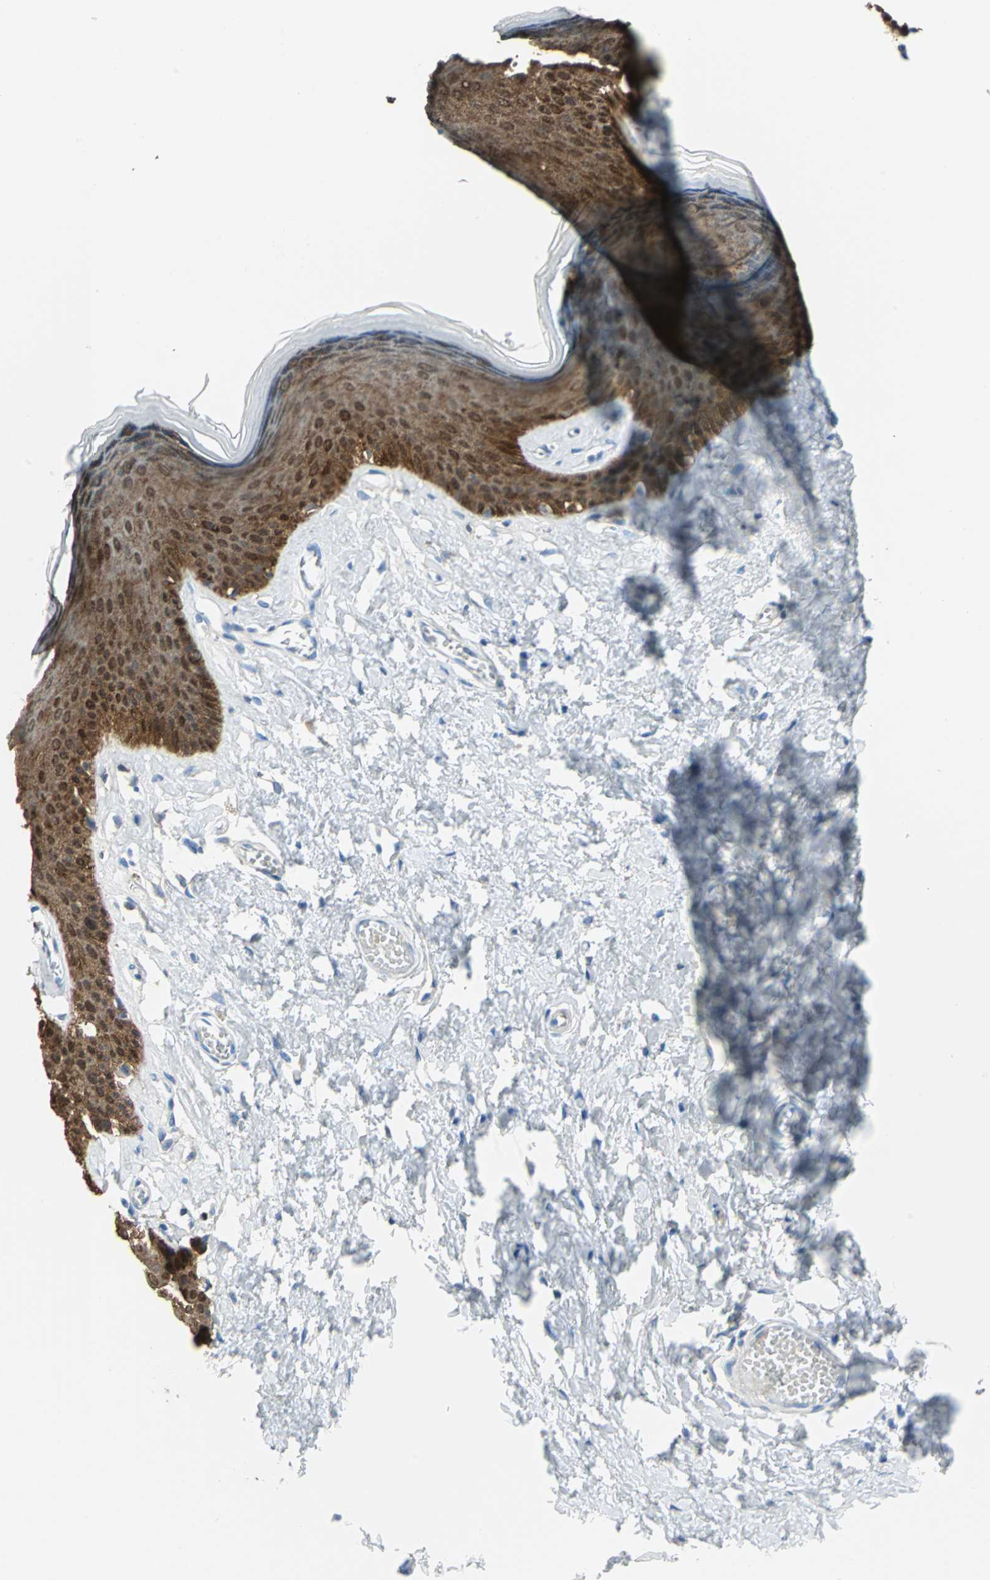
{"staining": {"intensity": "strong", "quantity": ">75%", "location": "cytoplasmic/membranous,nuclear"}, "tissue": "skin", "cell_type": "Epidermal cells", "image_type": "normal", "snomed": [{"axis": "morphology", "description": "Normal tissue, NOS"}, {"axis": "morphology", "description": "Inflammation, NOS"}, {"axis": "topography", "description": "Vulva"}], "caption": "An IHC image of benign tissue is shown. Protein staining in brown shows strong cytoplasmic/membranous,nuclear positivity in skin within epidermal cells. The protein of interest is stained brown, and the nuclei are stained in blue (DAB IHC with brightfield microscopy, high magnification).", "gene": "SFN", "patient": {"sex": "female", "age": 84}}